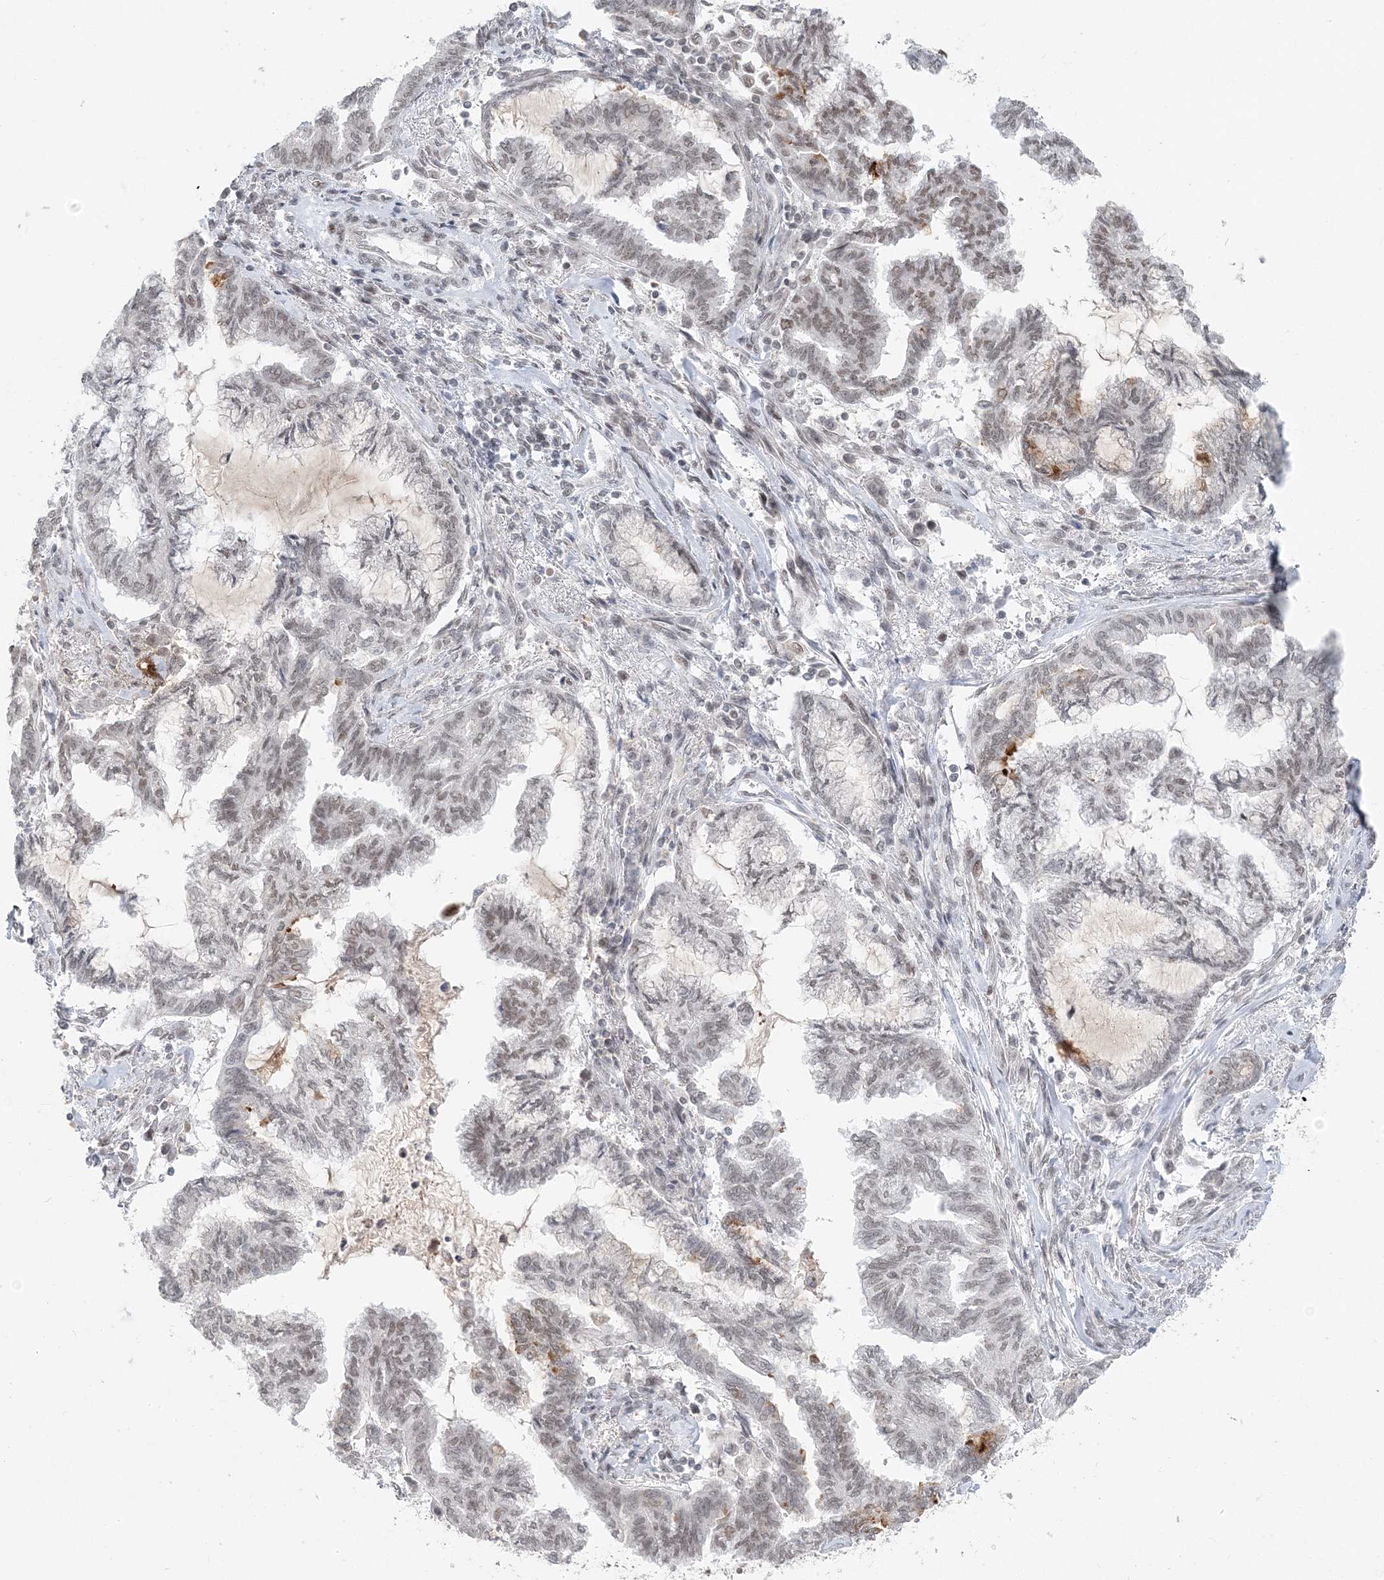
{"staining": {"intensity": "weak", "quantity": "<25%", "location": "nuclear"}, "tissue": "endometrial cancer", "cell_type": "Tumor cells", "image_type": "cancer", "snomed": [{"axis": "morphology", "description": "Adenocarcinoma, NOS"}, {"axis": "topography", "description": "Endometrium"}], "caption": "Immunohistochemistry histopathology image of neoplastic tissue: human endometrial adenocarcinoma stained with DAB (3,3'-diaminobenzidine) reveals no significant protein positivity in tumor cells. Nuclei are stained in blue.", "gene": "BAZ1B", "patient": {"sex": "female", "age": 86}}